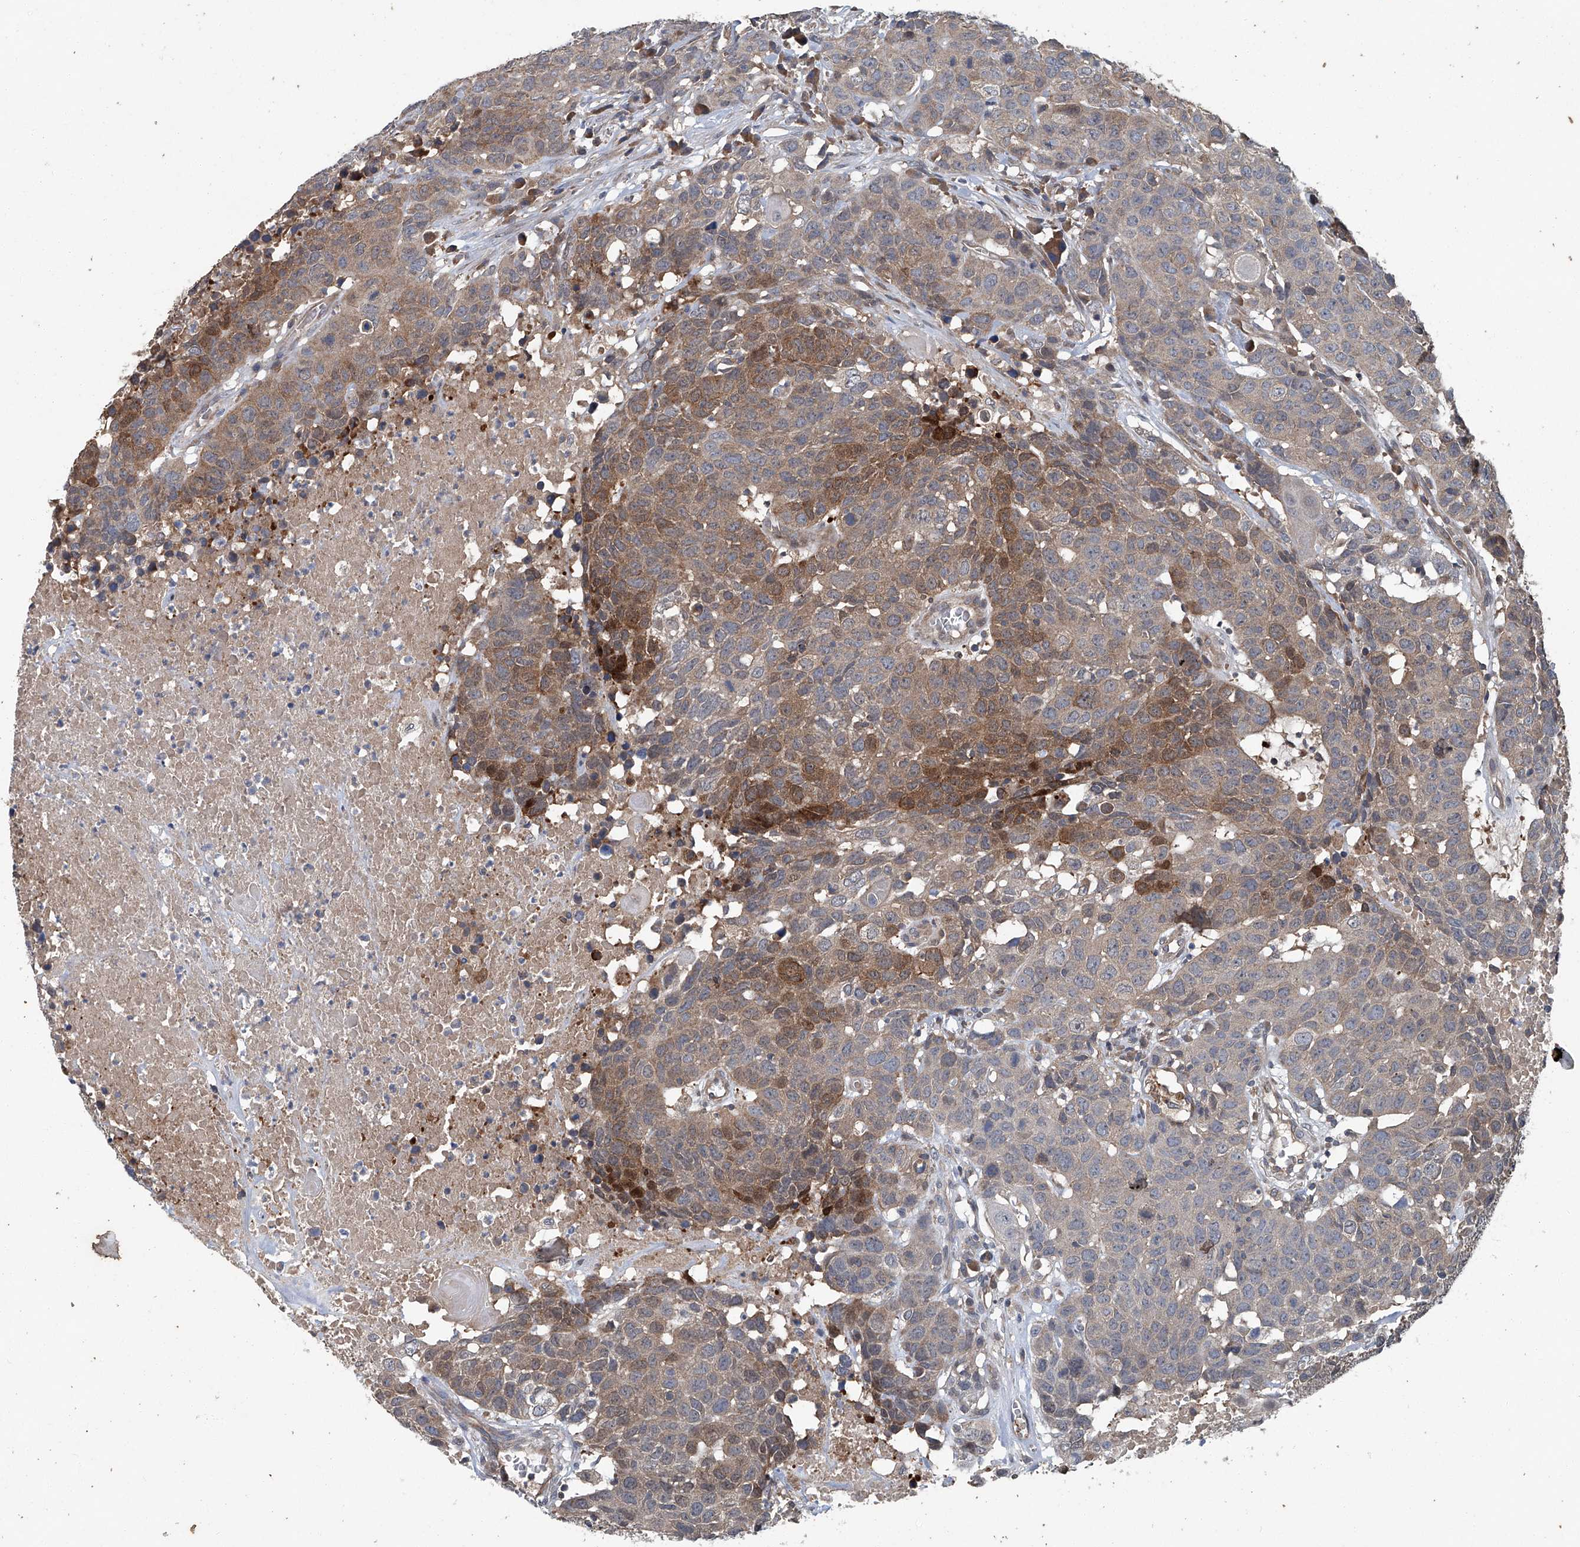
{"staining": {"intensity": "moderate", "quantity": "25%-75%", "location": "cytoplasmic/membranous"}, "tissue": "head and neck cancer", "cell_type": "Tumor cells", "image_type": "cancer", "snomed": [{"axis": "morphology", "description": "Squamous cell carcinoma, NOS"}, {"axis": "topography", "description": "Head-Neck"}], "caption": "Moderate cytoplasmic/membranous protein positivity is seen in about 25%-75% of tumor cells in head and neck squamous cell carcinoma.", "gene": "ANKRD34A", "patient": {"sex": "male", "age": 66}}